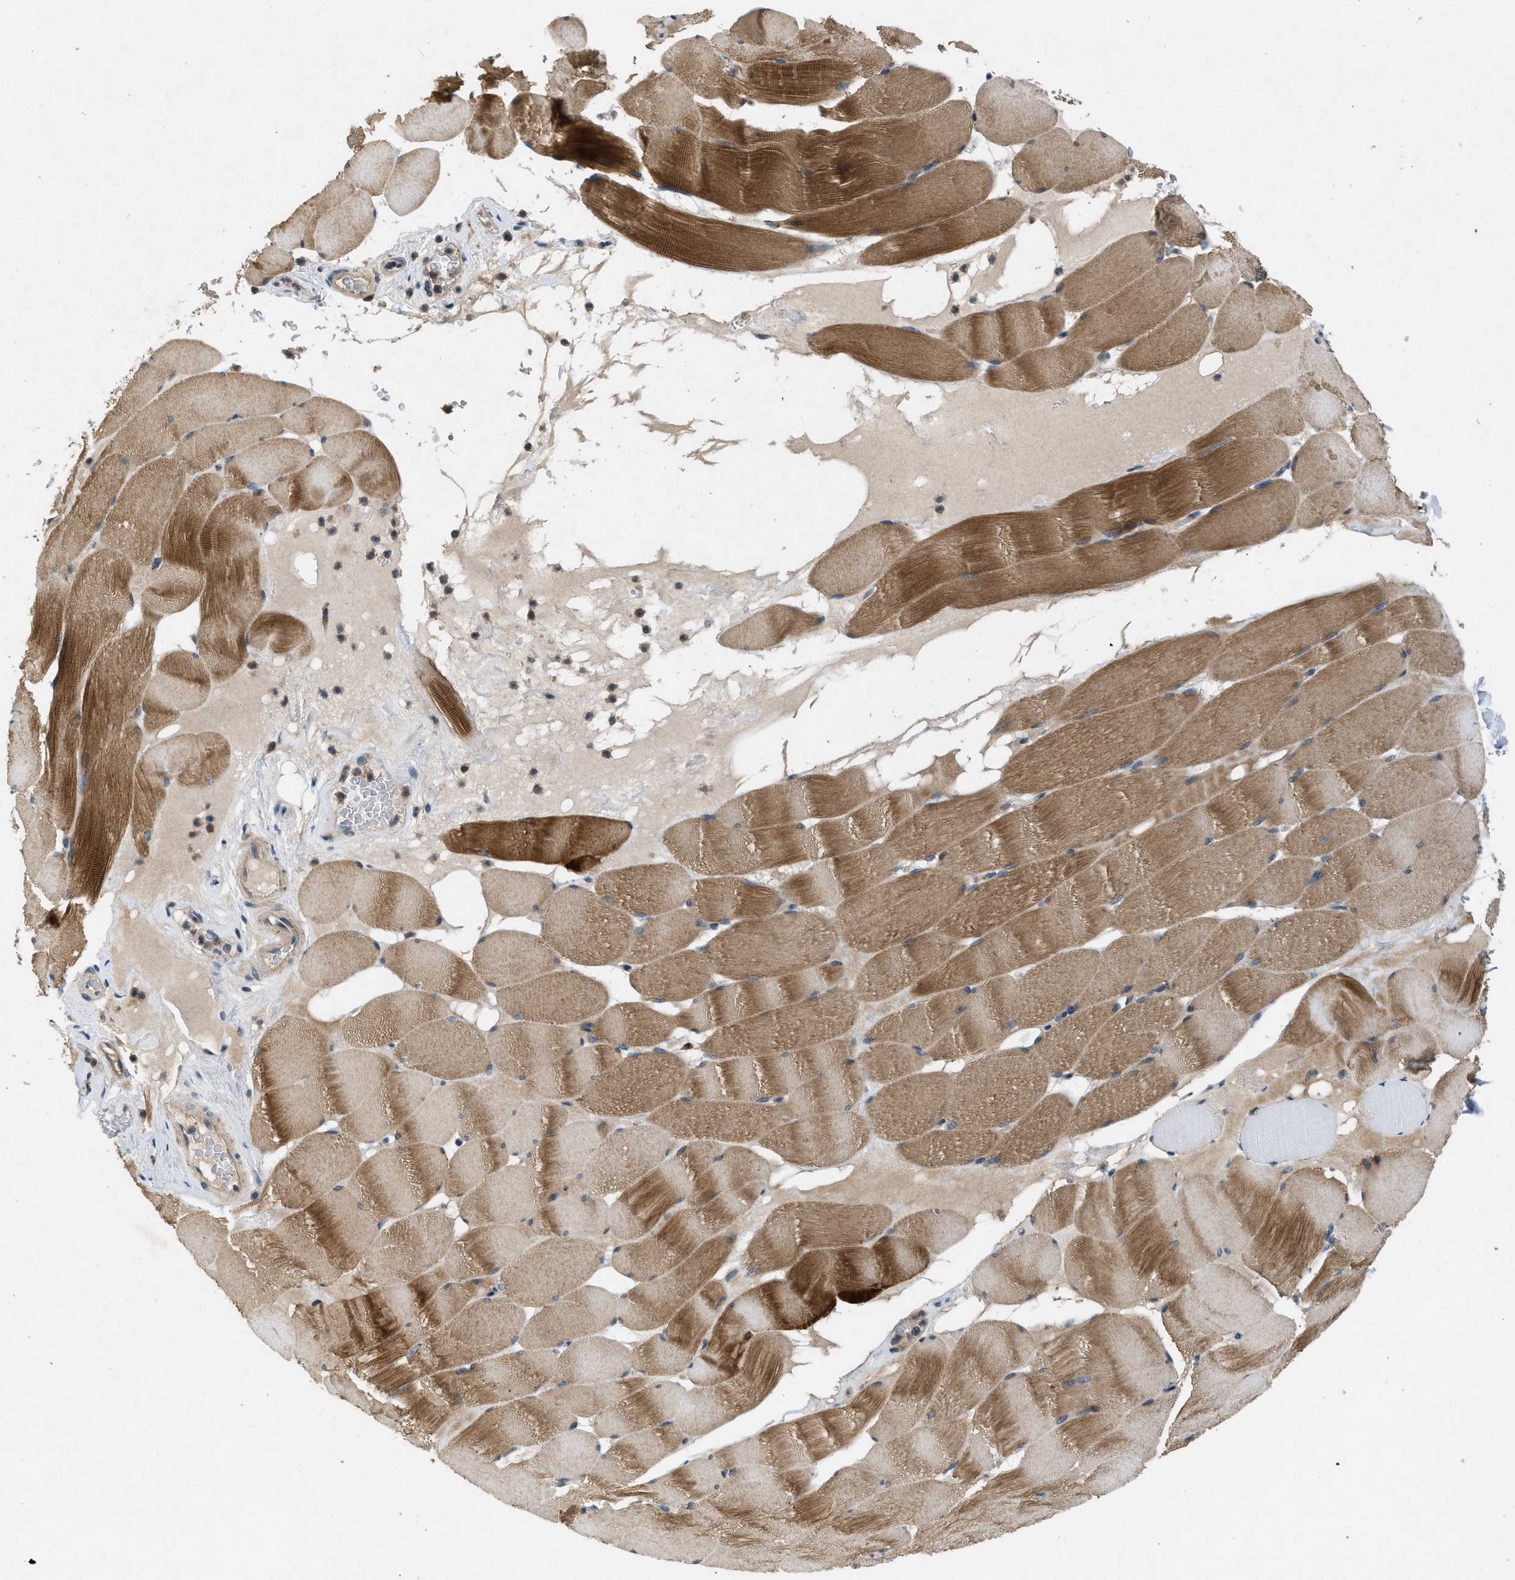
{"staining": {"intensity": "moderate", "quantity": ">75%", "location": "cytoplasmic/membranous"}, "tissue": "skeletal muscle", "cell_type": "Myocytes", "image_type": "normal", "snomed": [{"axis": "morphology", "description": "Normal tissue, NOS"}, {"axis": "topography", "description": "Skeletal muscle"}], "caption": "Normal skeletal muscle was stained to show a protein in brown. There is medium levels of moderate cytoplasmic/membranous staining in approximately >75% of myocytes. The protein is shown in brown color, while the nuclei are stained blue.", "gene": "ADCY6", "patient": {"sex": "male", "age": 62}}